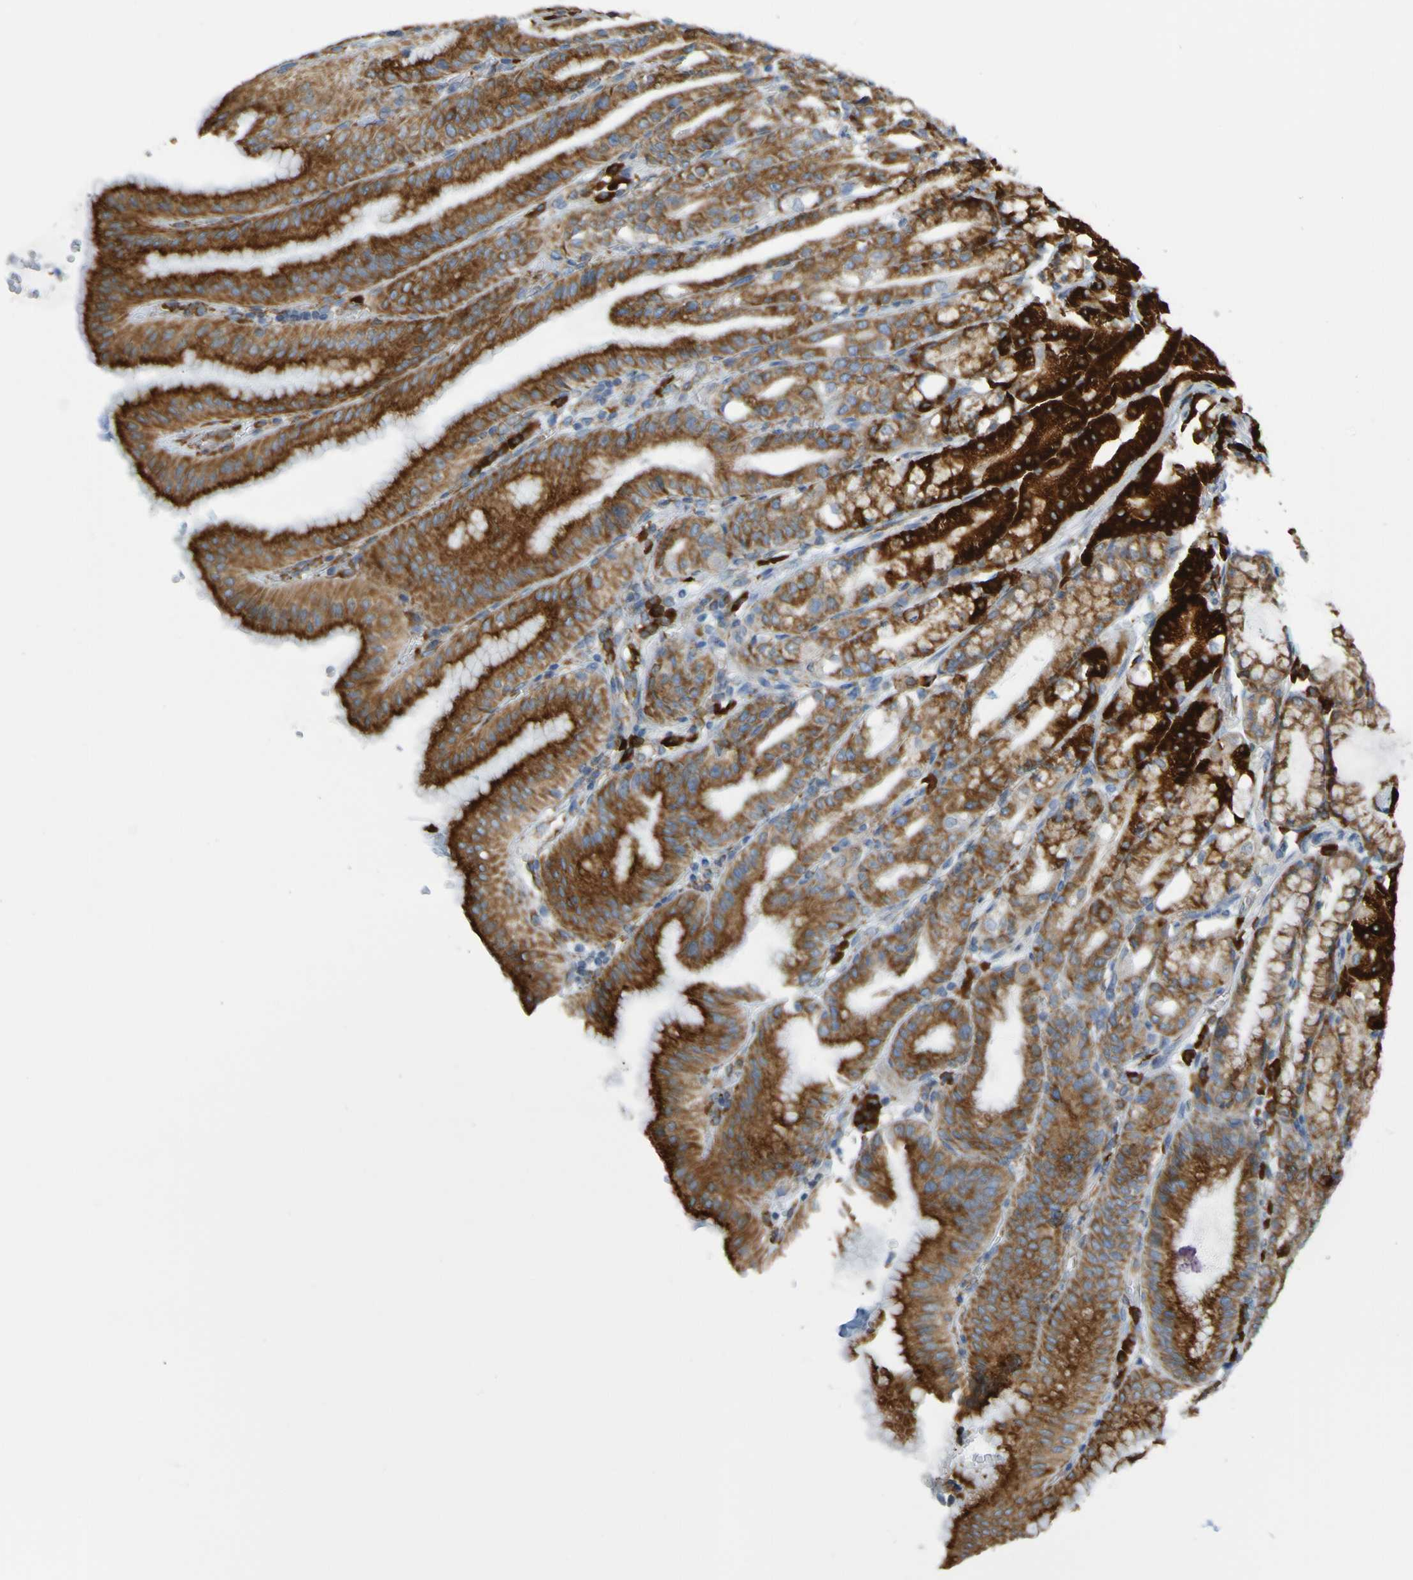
{"staining": {"intensity": "moderate", "quantity": ">75%", "location": "cytoplasmic/membranous"}, "tissue": "stomach", "cell_type": "Glandular cells", "image_type": "normal", "snomed": [{"axis": "morphology", "description": "Normal tissue, NOS"}, {"axis": "topography", "description": "Stomach, lower"}], "caption": "Immunohistochemistry (IHC) (DAB) staining of benign human stomach displays moderate cytoplasmic/membranous protein expression in approximately >75% of glandular cells.", "gene": "SSR1", "patient": {"sex": "male", "age": 71}}